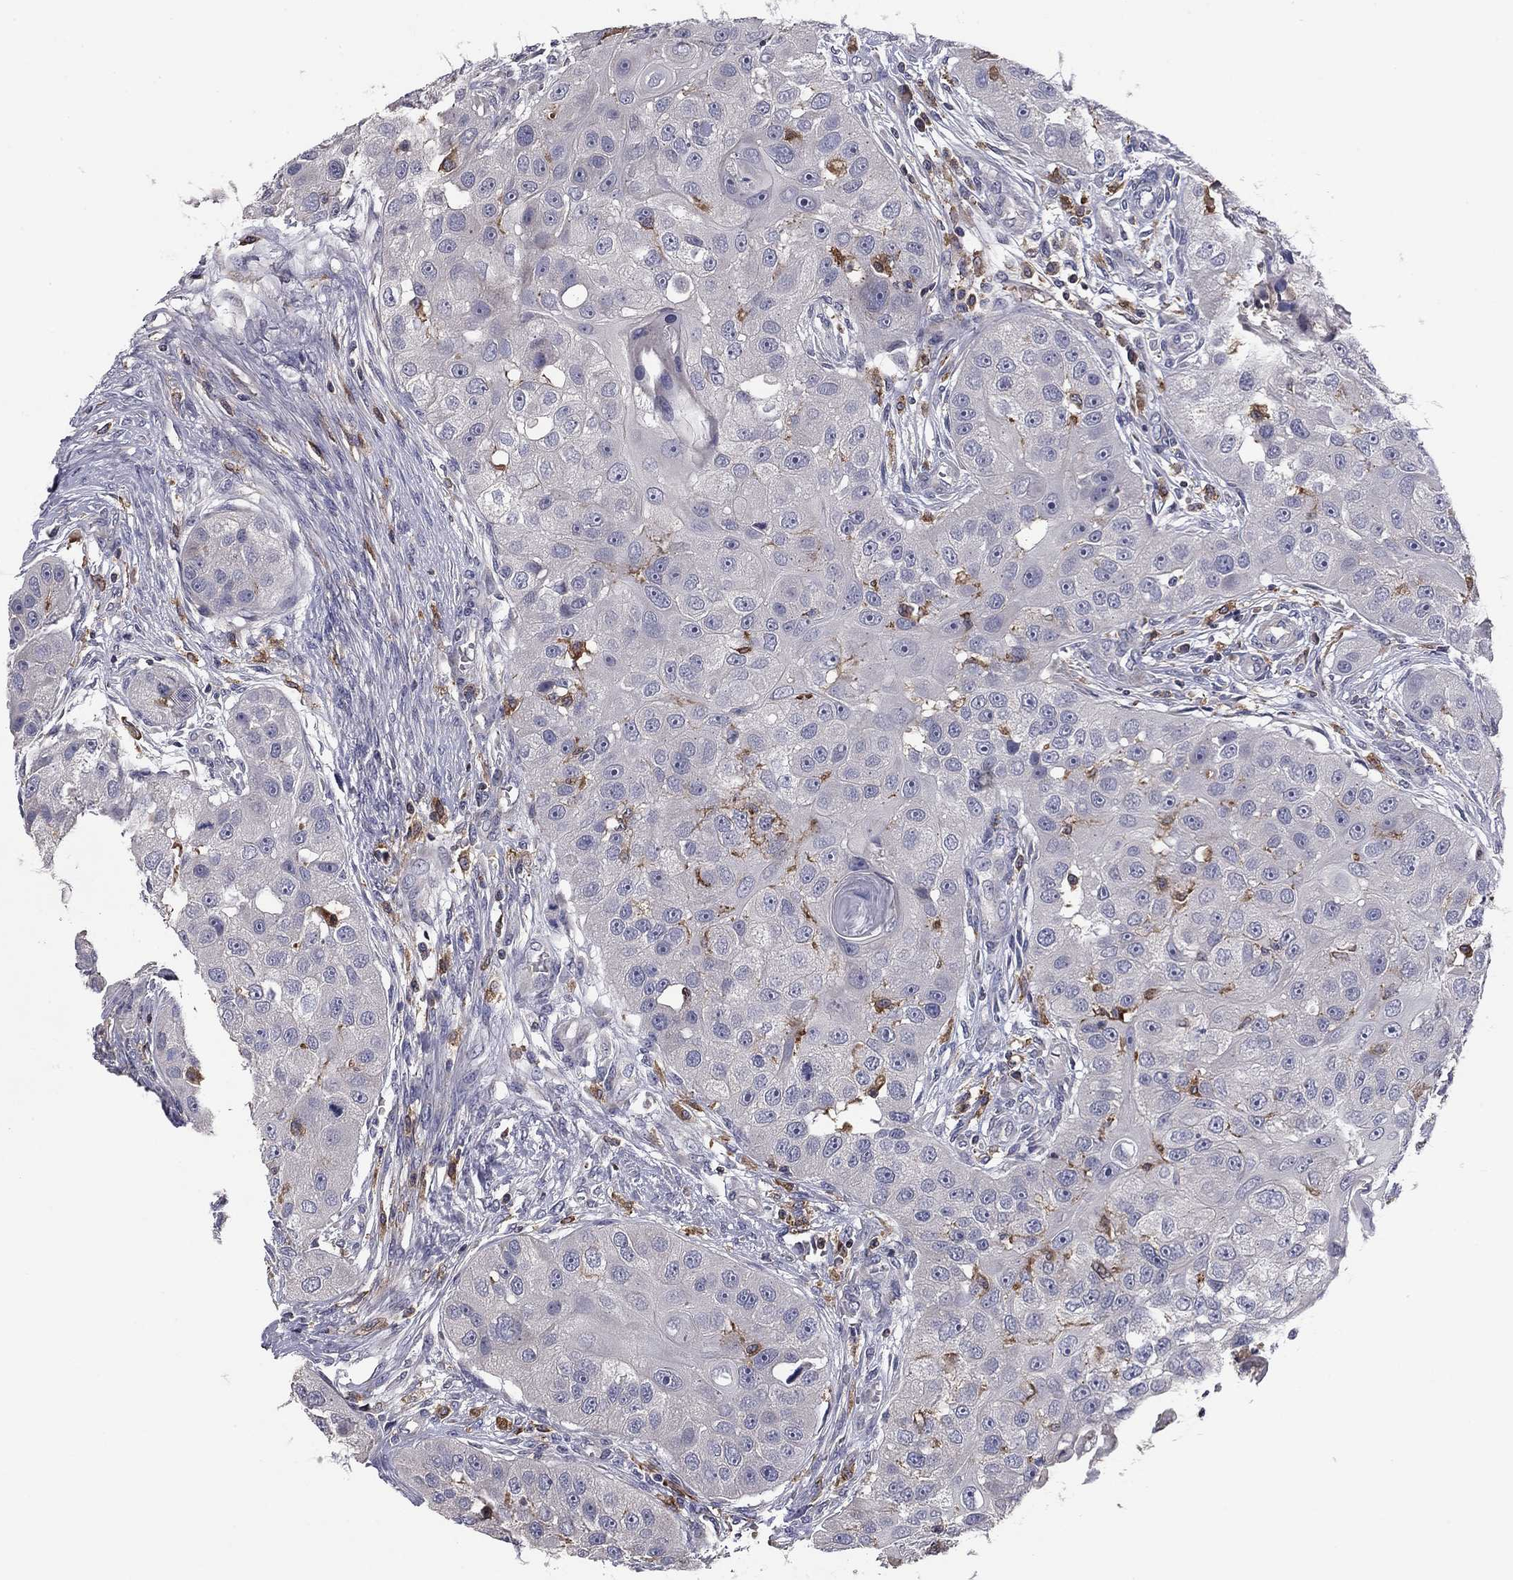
{"staining": {"intensity": "negative", "quantity": "none", "location": "none"}, "tissue": "head and neck cancer", "cell_type": "Tumor cells", "image_type": "cancer", "snomed": [{"axis": "morphology", "description": "Normal tissue, NOS"}, {"axis": "morphology", "description": "Squamous cell carcinoma, NOS"}, {"axis": "topography", "description": "Skeletal muscle"}, {"axis": "topography", "description": "Head-Neck"}], "caption": "Immunohistochemistry image of neoplastic tissue: squamous cell carcinoma (head and neck) stained with DAB (3,3'-diaminobenzidine) reveals no significant protein positivity in tumor cells.", "gene": "PLCB2", "patient": {"sex": "male", "age": 51}}